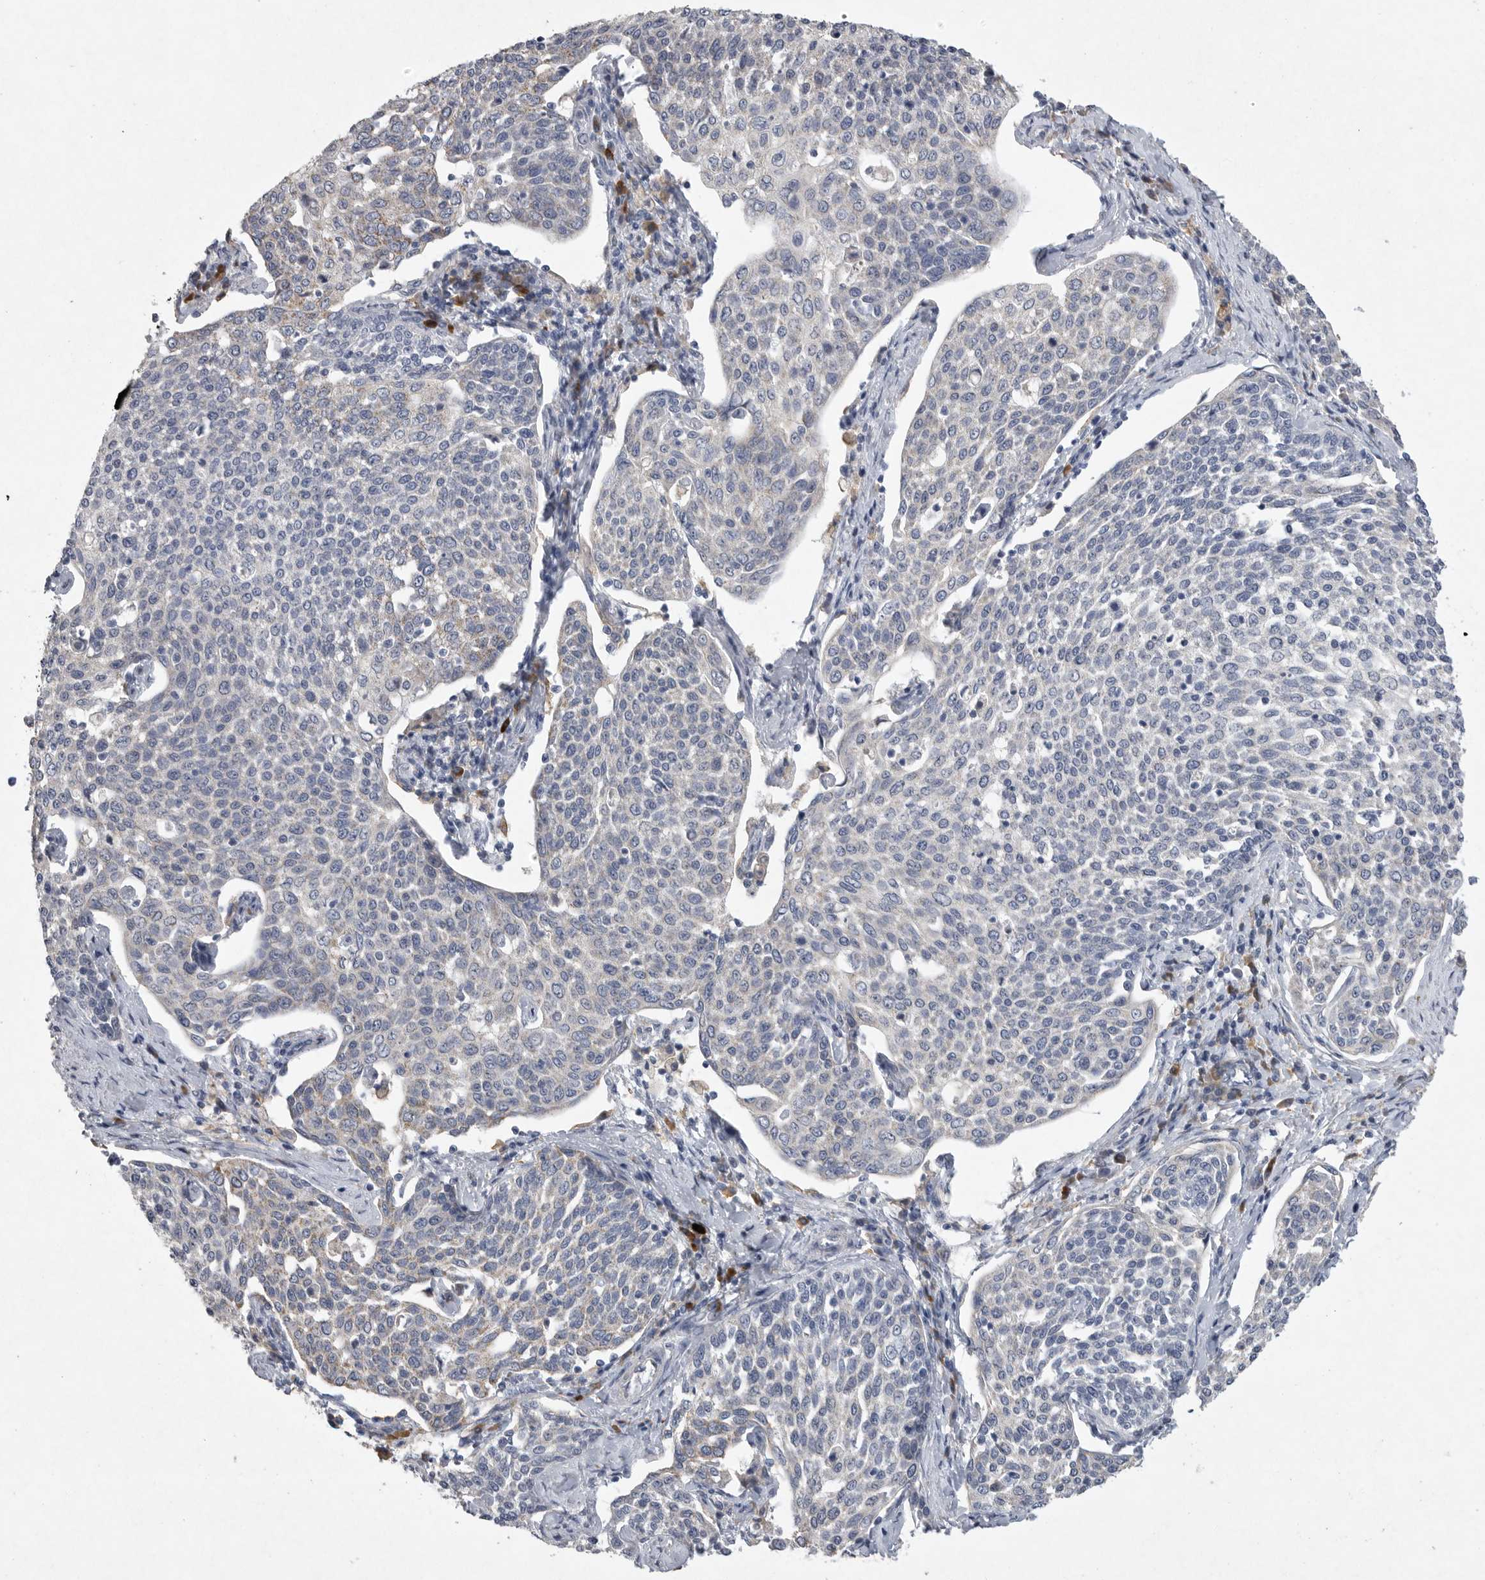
{"staining": {"intensity": "weak", "quantity": "<25%", "location": "cytoplasmic/membranous"}, "tissue": "cervical cancer", "cell_type": "Tumor cells", "image_type": "cancer", "snomed": [{"axis": "morphology", "description": "Squamous cell carcinoma, NOS"}, {"axis": "topography", "description": "Cervix"}], "caption": "The micrograph reveals no significant positivity in tumor cells of squamous cell carcinoma (cervical). Brightfield microscopy of IHC stained with DAB (3,3'-diaminobenzidine) (brown) and hematoxylin (blue), captured at high magnification.", "gene": "EDEM3", "patient": {"sex": "female", "age": 34}}